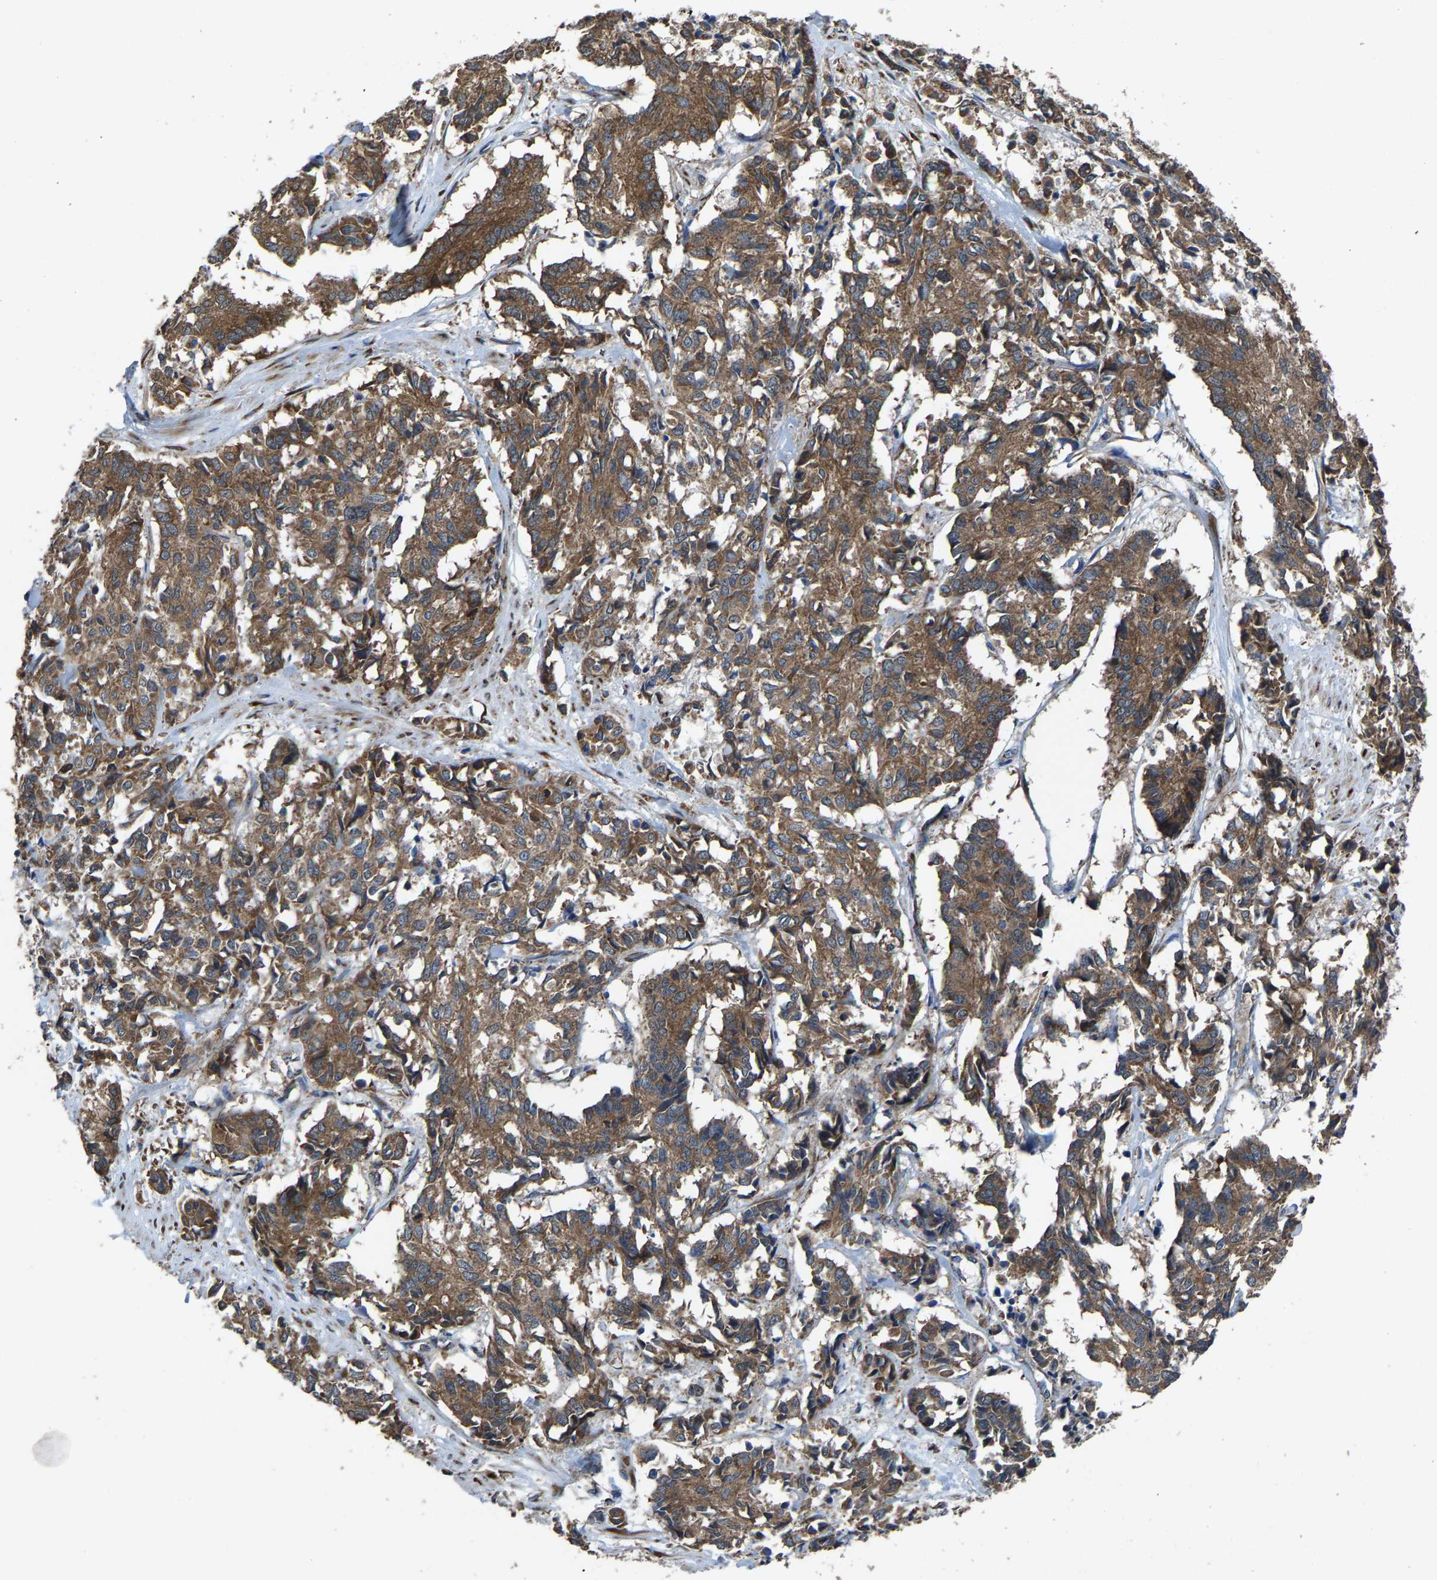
{"staining": {"intensity": "moderate", "quantity": ">75%", "location": "cytoplasmic/membranous"}, "tissue": "cervical cancer", "cell_type": "Tumor cells", "image_type": "cancer", "snomed": [{"axis": "morphology", "description": "Squamous cell carcinoma, NOS"}, {"axis": "topography", "description": "Cervix"}], "caption": "Cervical cancer tissue exhibits moderate cytoplasmic/membranous staining in approximately >75% of tumor cells, visualized by immunohistochemistry.", "gene": "PDP1", "patient": {"sex": "female", "age": 35}}